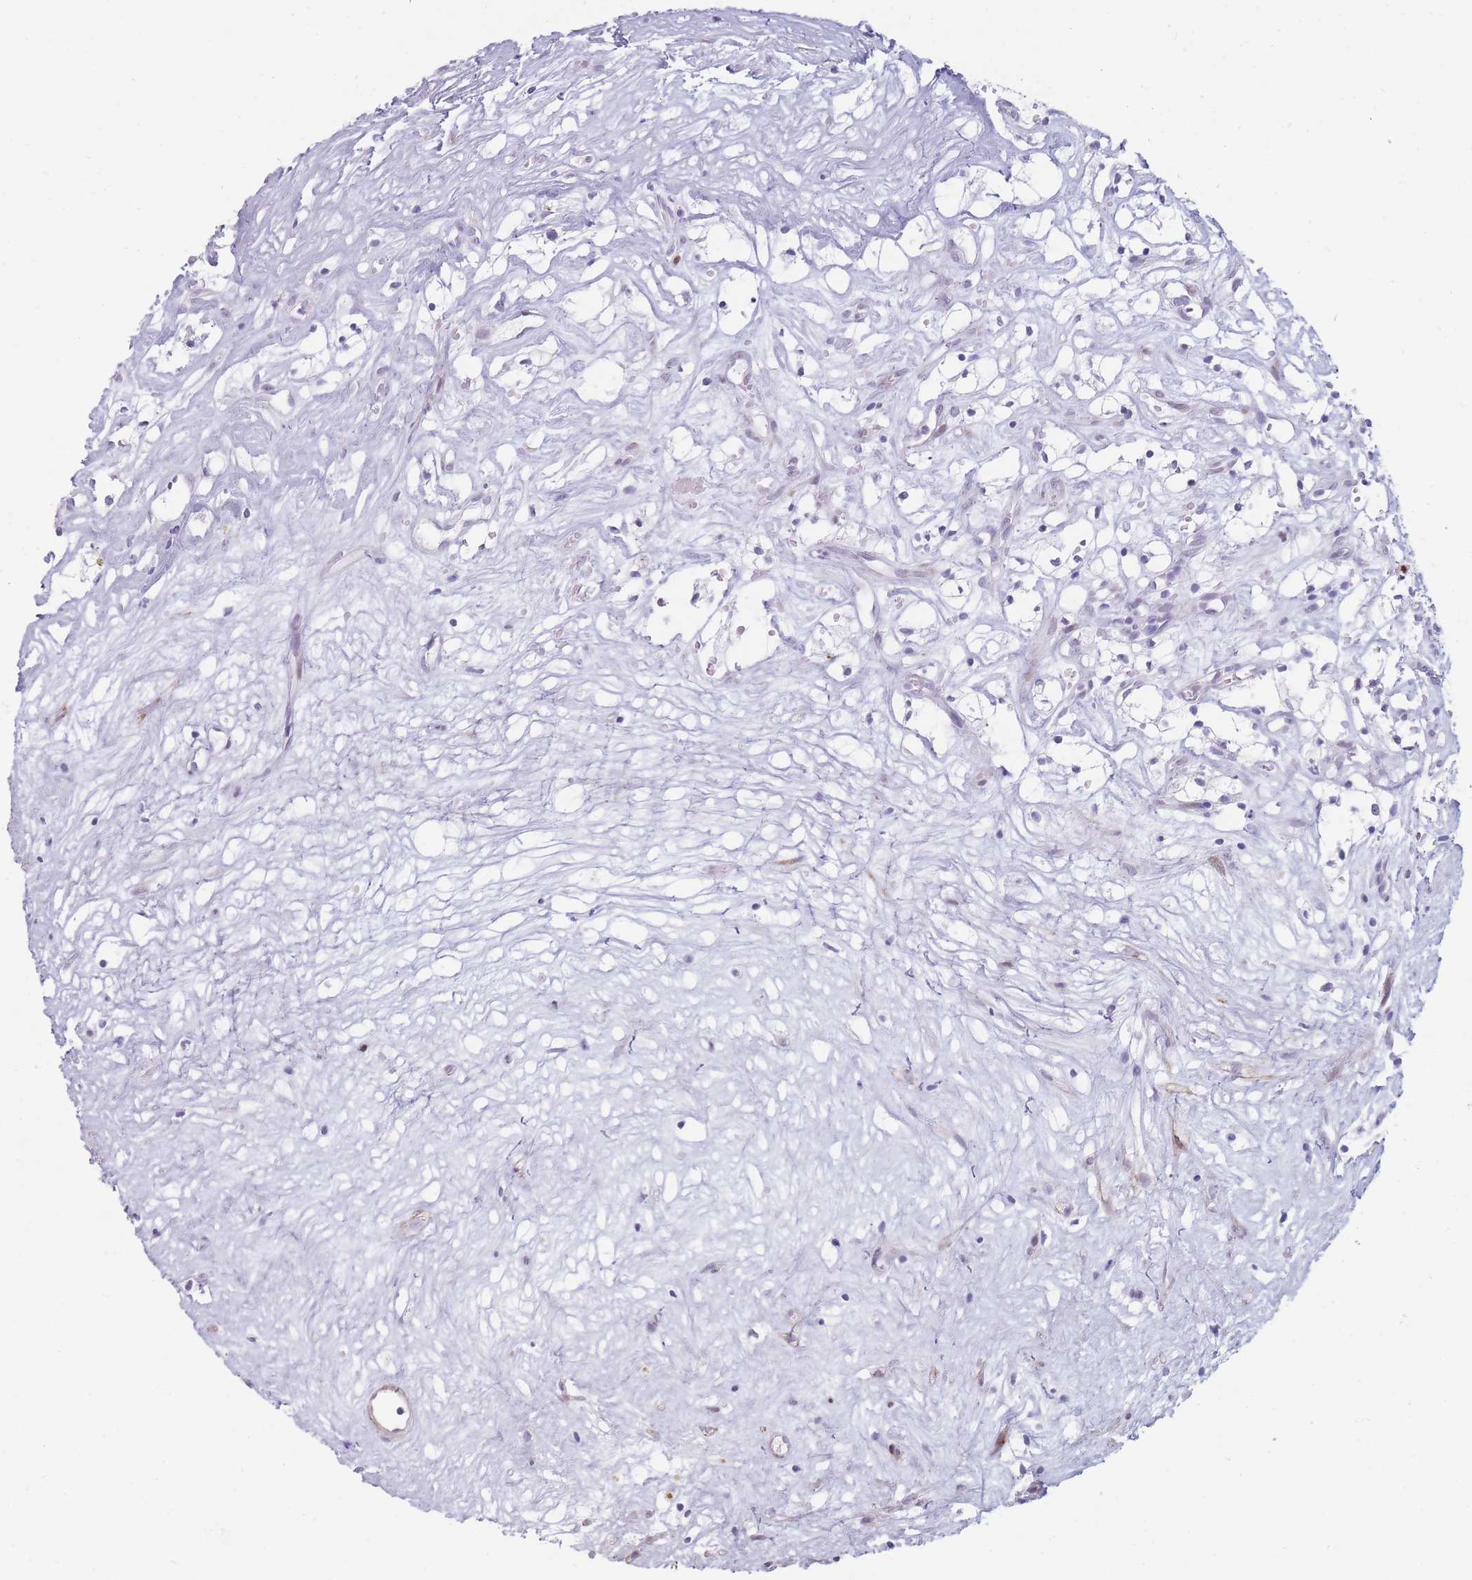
{"staining": {"intensity": "negative", "quantity": "none", "location": "none"}, "tissue": "renal cancer", "cell_type": "Tumor cells", "image_type": "cancer", "snomed": [{"axis": "morphology", "description": "Adenocarcinoma, NOS"}, {"axis": "topography", "description": "Kidney"}], "caption": "Tumor cells show no significant protein positivity in renal cancer (adenocarcinoma).", "gene": "IFNA6", "patient": {"sex": "male", "age": 59}}